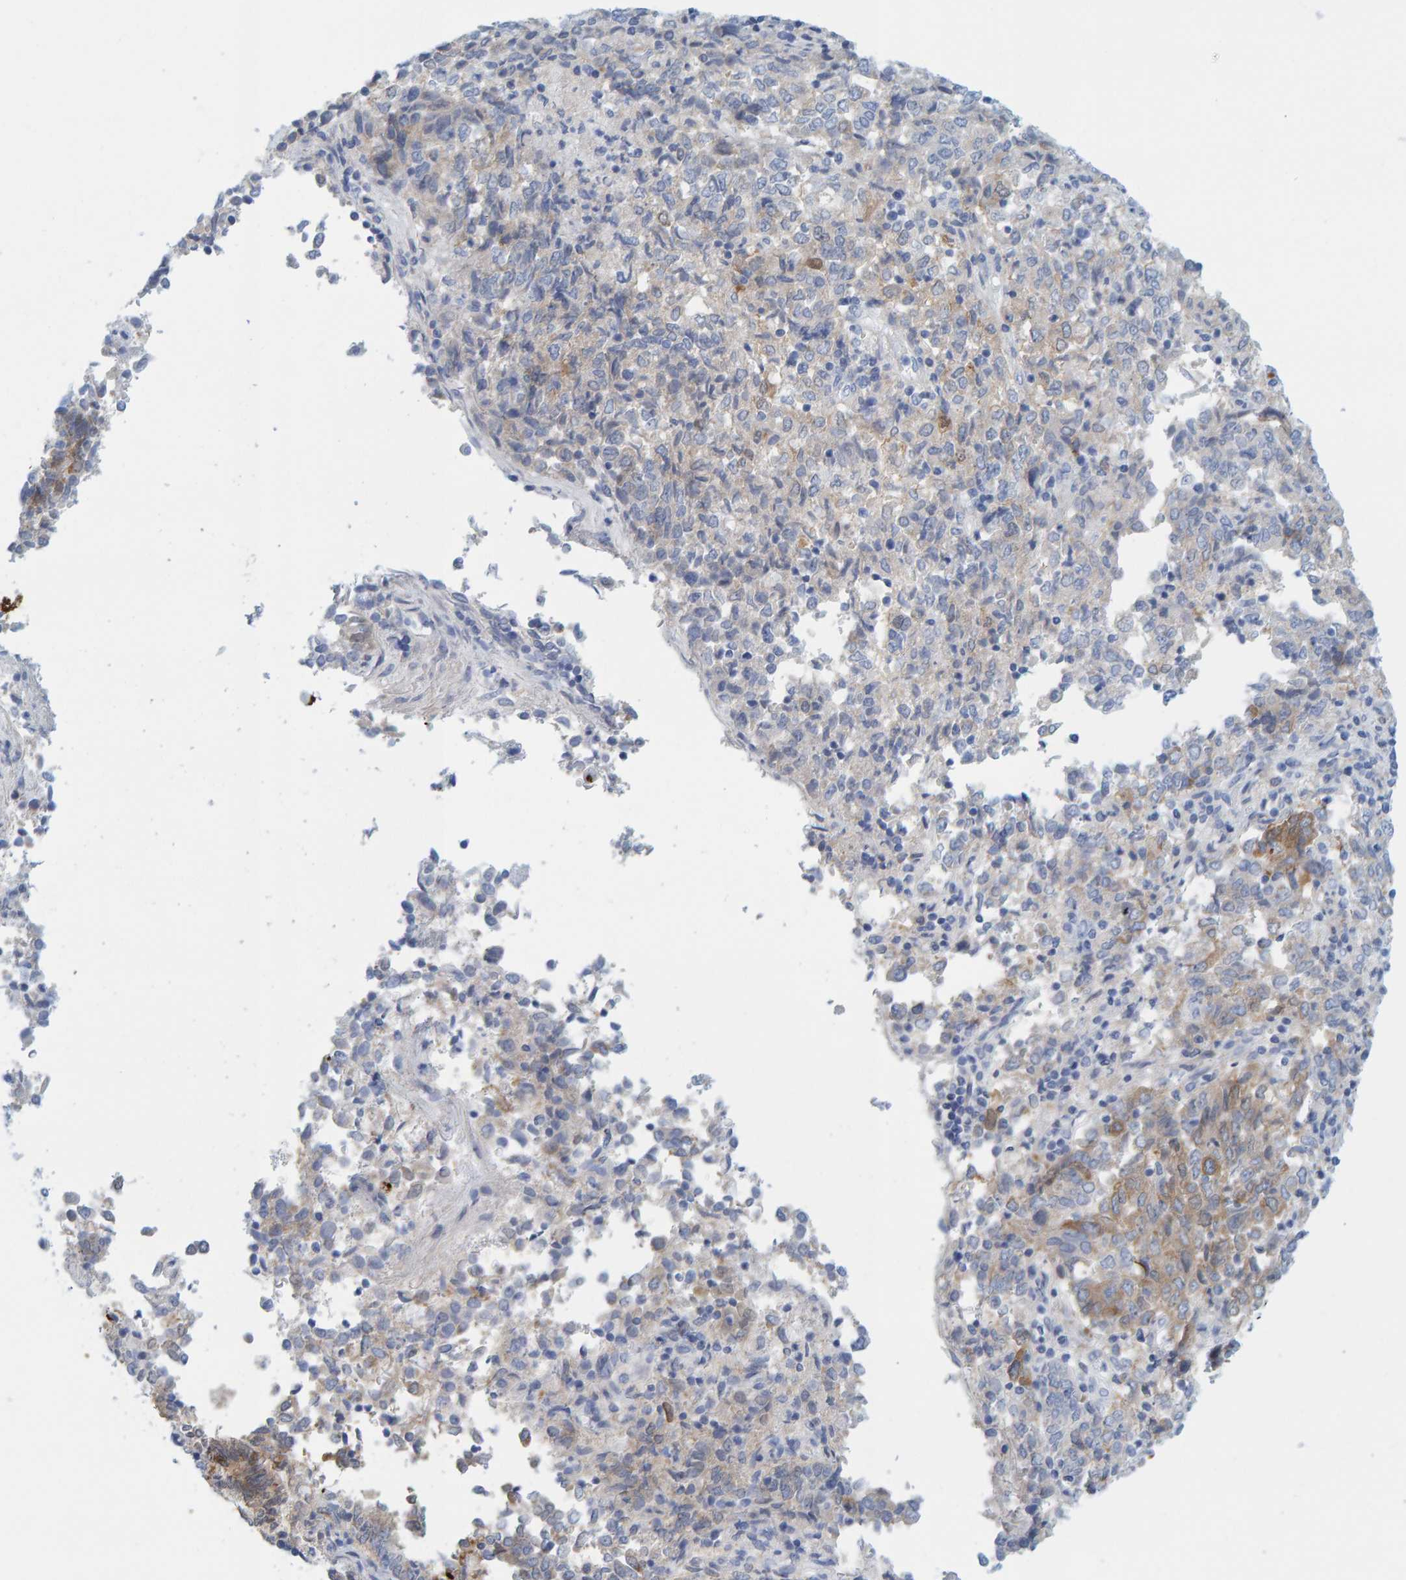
{"staining": {"intensity": "moderate", "quantity": "<25%", "location": "cytoplasmic/membranous"}, "tissue": "endometrial cancer", "cell_type": "Tumor cells", "image_type": "cancer", "snomed": [{"axis": "morphology", "description": "Adenocarcinoma, NOS"}, {"axis": "topography", "description": "Endometrium"}], "caption": "Immunohistochemical staining of human endometrial cancer (adenocarcinoma) demonstrates low levels of moderate cytoplasmic/membranous protein positivity in about <25% of tumor cells. The staining is performed using DAB (3,3'-diaminobenzidine) brown chromogen to label protein expression. The nuclei are counter-stained blue using hematoxylin.", "gene": "KLHL11", "patient": {"sex": "female", "age": 80}}